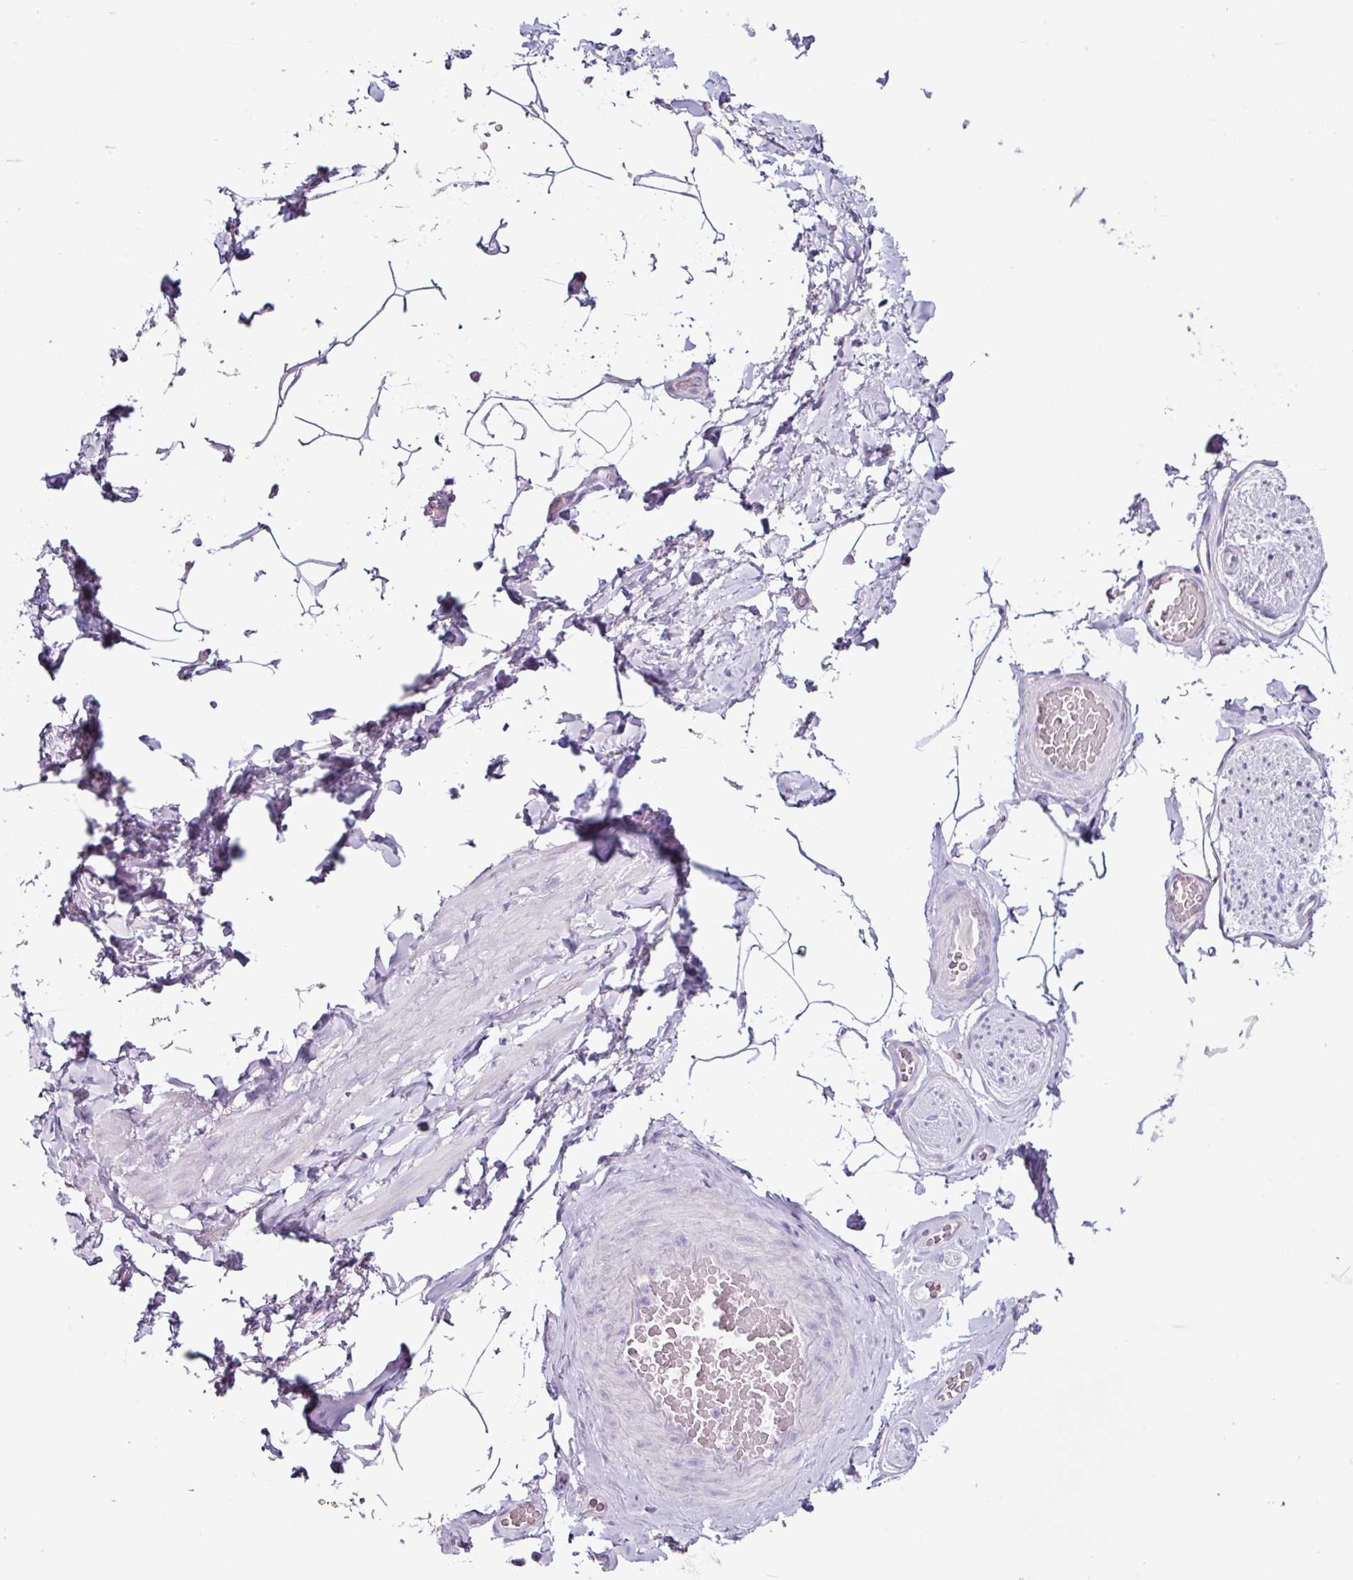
{"staining": {"intensity": "negative", "quantity": "none", "location": "none"}, "tissue": "adipose tissue", "cell_type": "Adipocytes", "image_type": "normal", "snomed": [{"axis": "morphology", "description": "Normal tissue, NOS"}, {"axis": "topography", "description": "Vascular tissue"}, {"axis": "topography", "description": "Peripheral nerve tissue"}], "caption": "Immunohistochemistry micrograph of normal adipose tissue stained for a protein (brown), which exhibits no staining in adipocytes. (DAB immunohistochemistry with hematoxylin counter stain).", "gene": "GLP2R", "patient": {"sex": "male", "age": 41}}